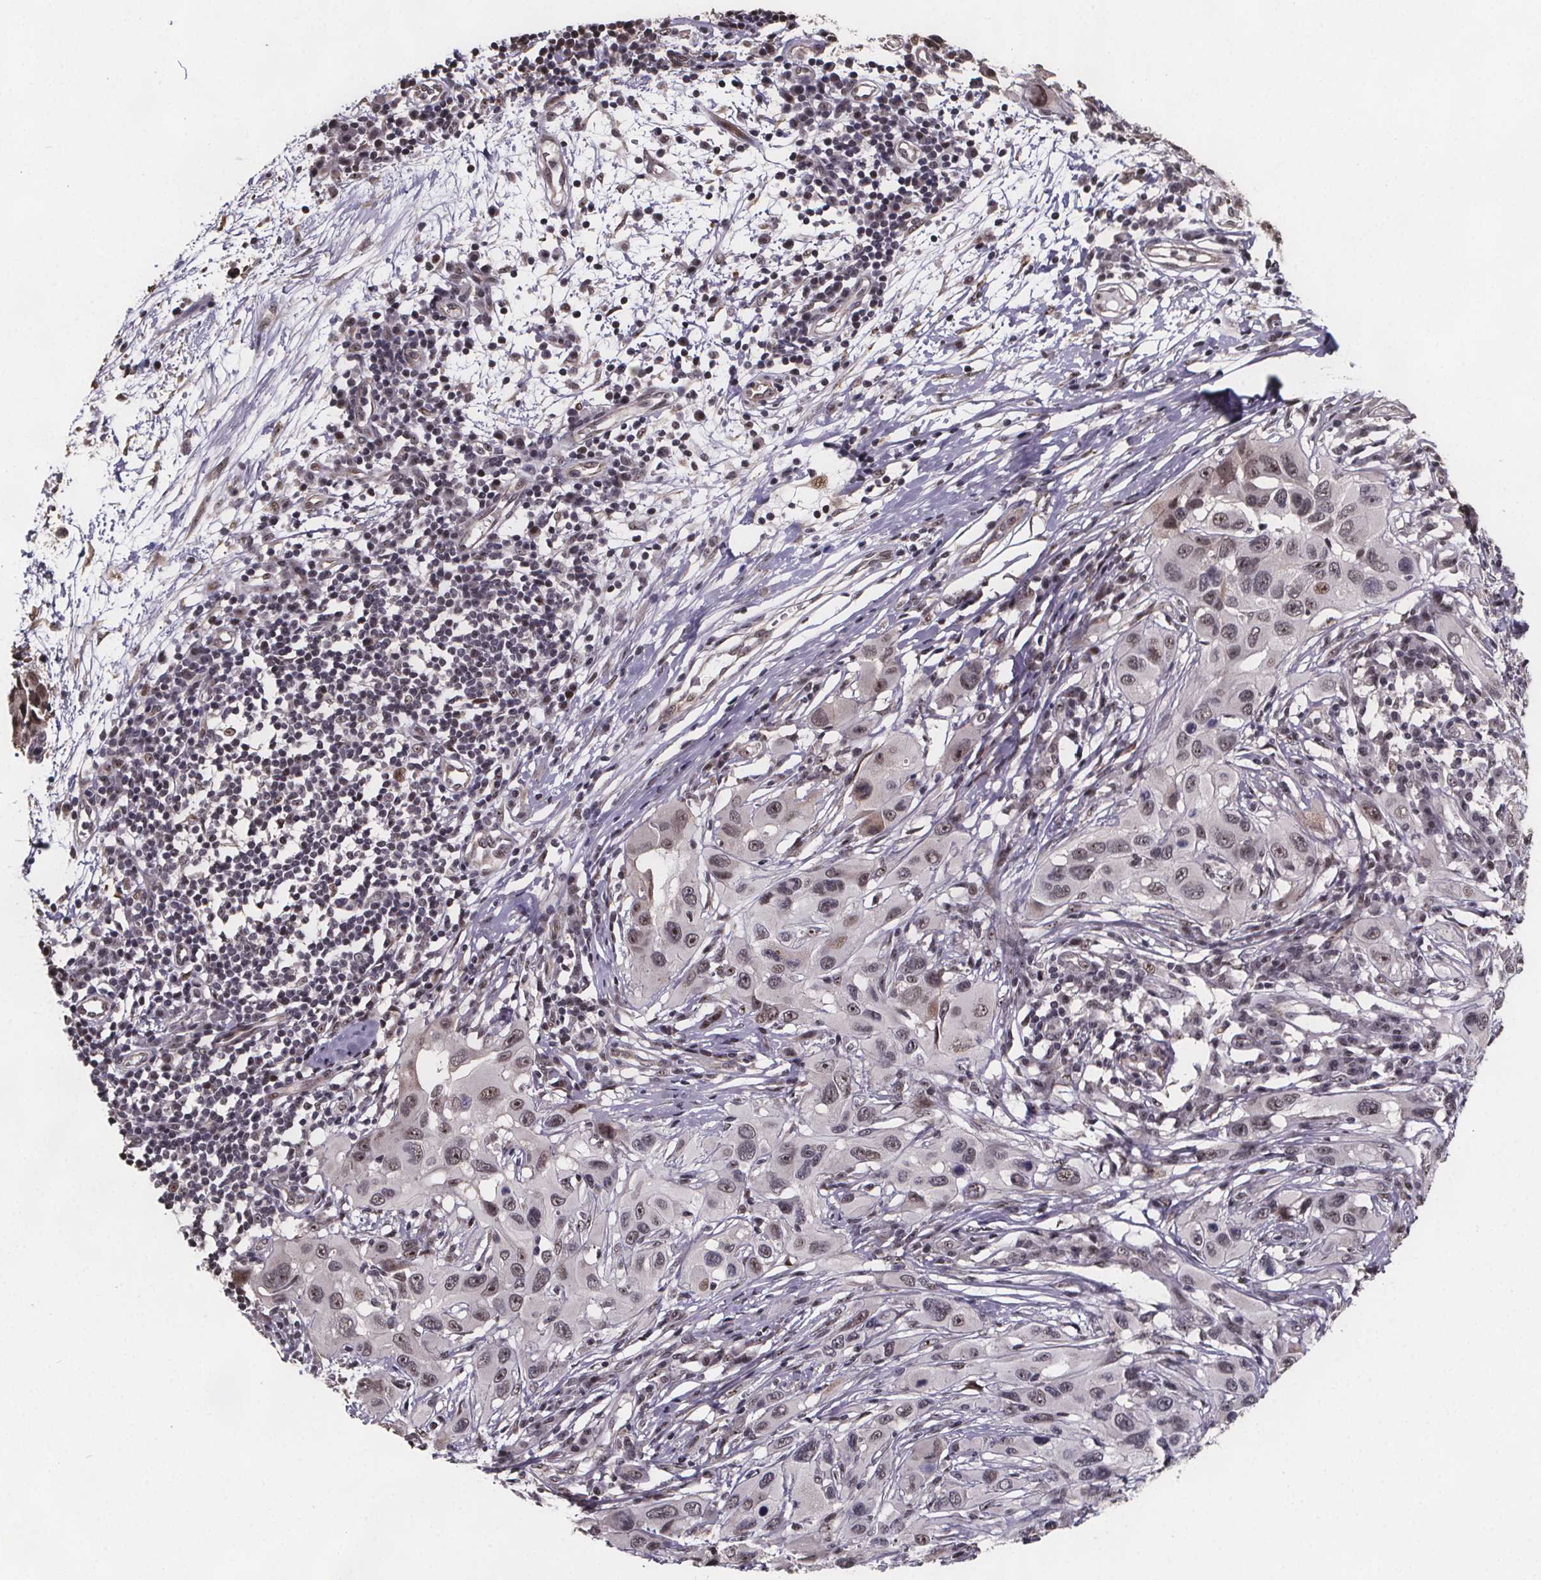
{"staining": {"intensity": "weak", "quantity": "25%-75%", "location": "nuclear"}, "tissue": "melanoma", "cell_type": "Tumor cells", "image_type": "cancer", "snomed": [{"axis": "morphology", "description": "Malignant melanoma, NOS"}, {"axis": "topography", "description": "Skin"}], "caption": "High-magnification brightfield microscopy of melanoma stained with DAB (brown) and counterstained with hematoxylin (blue). tumor cells exhibit weak nuclear expression is present in approximately25%-75% of cells.", "gene": "U2SURP", "patient": {"sex": "male", "age": 53}}